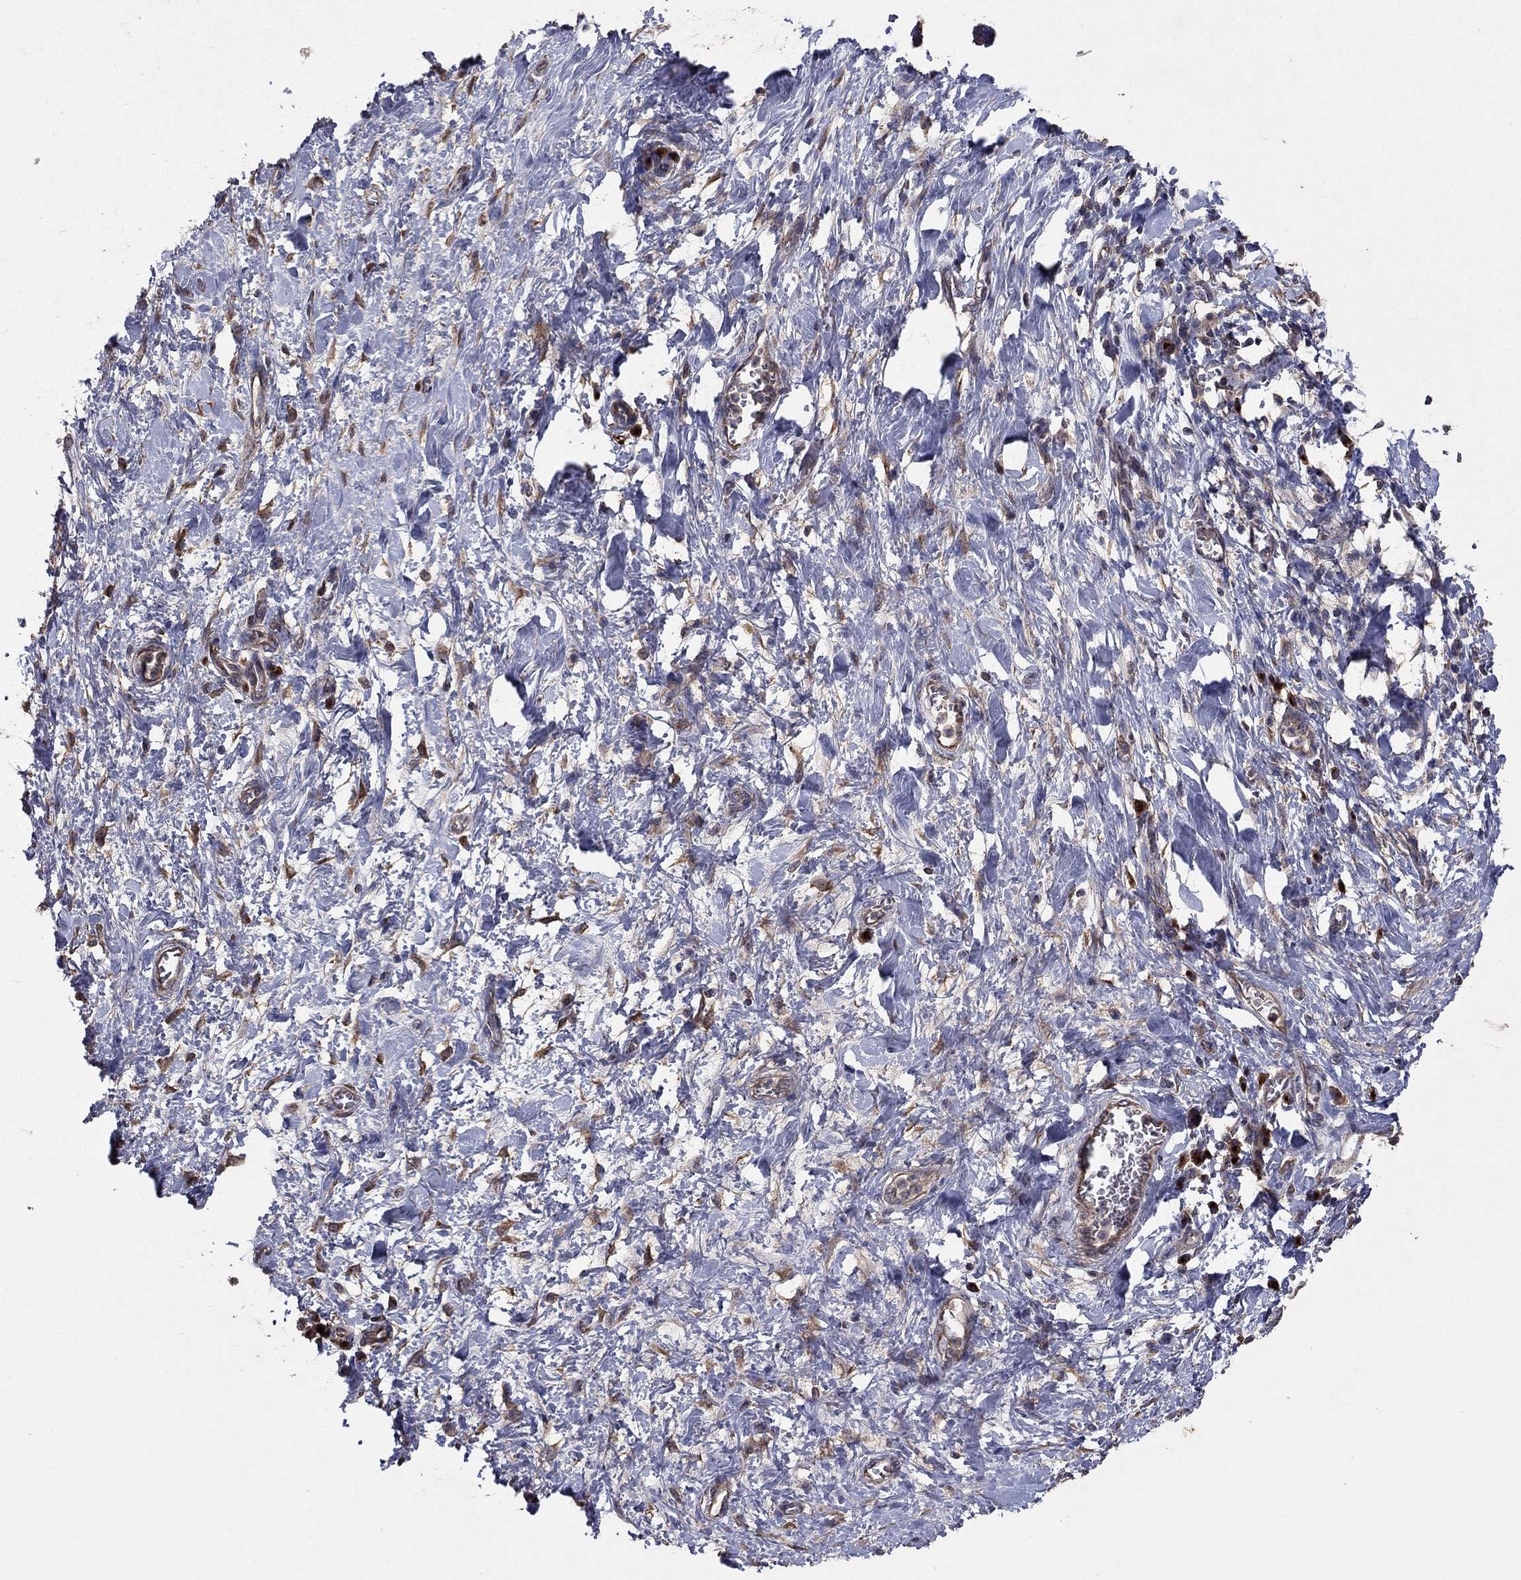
{"staining": {"intensity": "negative", "quantity": "none", "location": "none"}, "tissue": "stomach cancer", "cell_type": "Tumor cells", "image_type": "cancer", "snomed": [{"axis": "morphology", "description": "Normal tissue, NOS"}, {"axis": "morphology", "description": "Adenocarcinoma, NOS"}, {"axis": "topography", "description": "Stomach"}], "caption": "Tumor cells show no significant protein expression in adenocarcinoma (stomach).", "gene": "FLT4", "patient": {"sex": "female", "age": 64}}